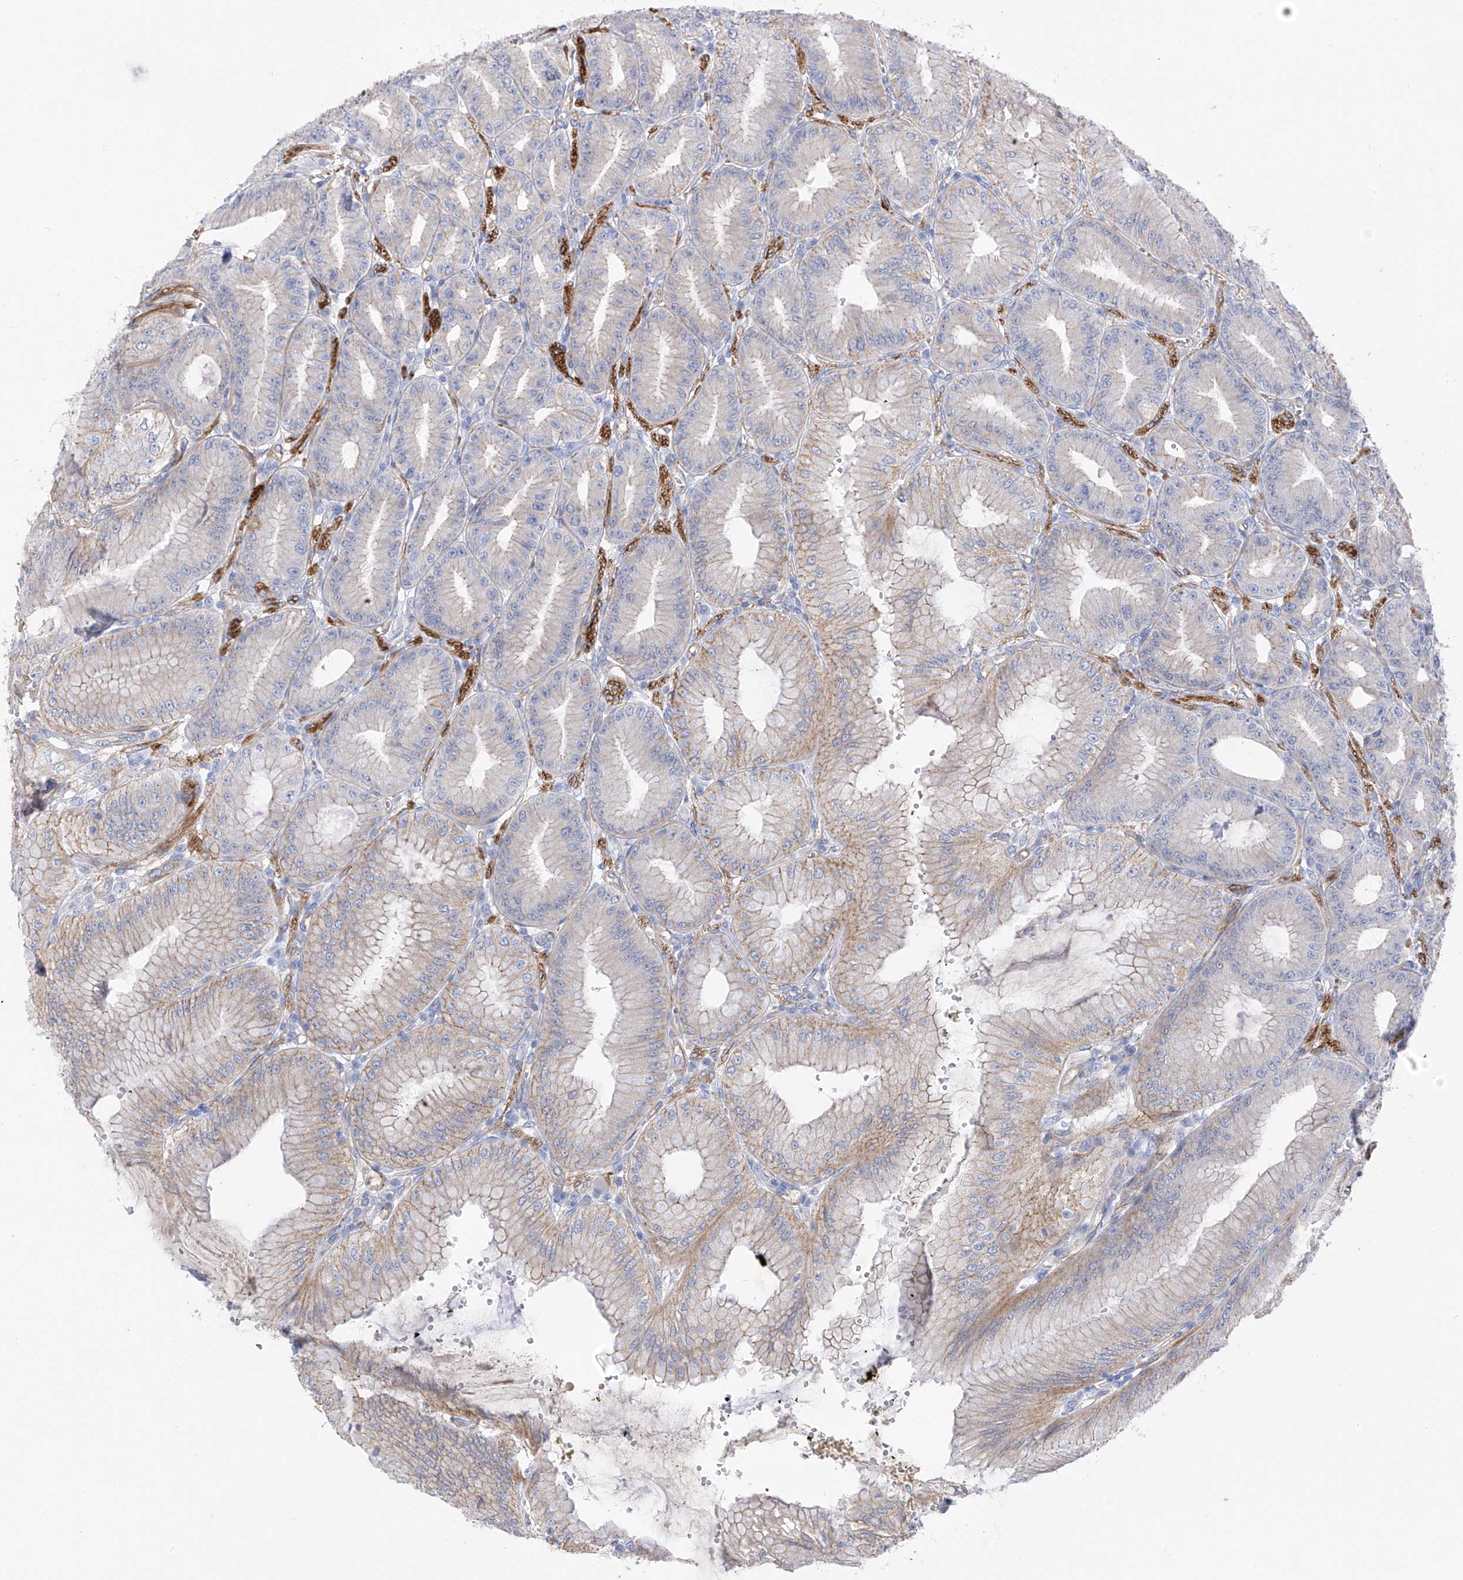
{"staining": {"intensity": "moderate", "quantity": "25%-75%", "location": "cytoplasmic/membranous"}, "tissue": "stomach", "cell_type": "Glandular cells", "image_type": "normal", "snomed": [{"axis": "morphology", "description": "Normal tissue, NOS"}, {"axis": "topography", "description": "Stomach, lower"}], "caption": "Protein positivity by IHC displays moderate cytoplasmic/membranous expression in about 25%-75% of glandular cells in normal stomach. The staining was performed using DAB, with brown indicating positive protein expression. Nuclei are stained blue with hematoxylin.", "gene": "ITGA9", "patient": {"sex": "male", "age": 71}}